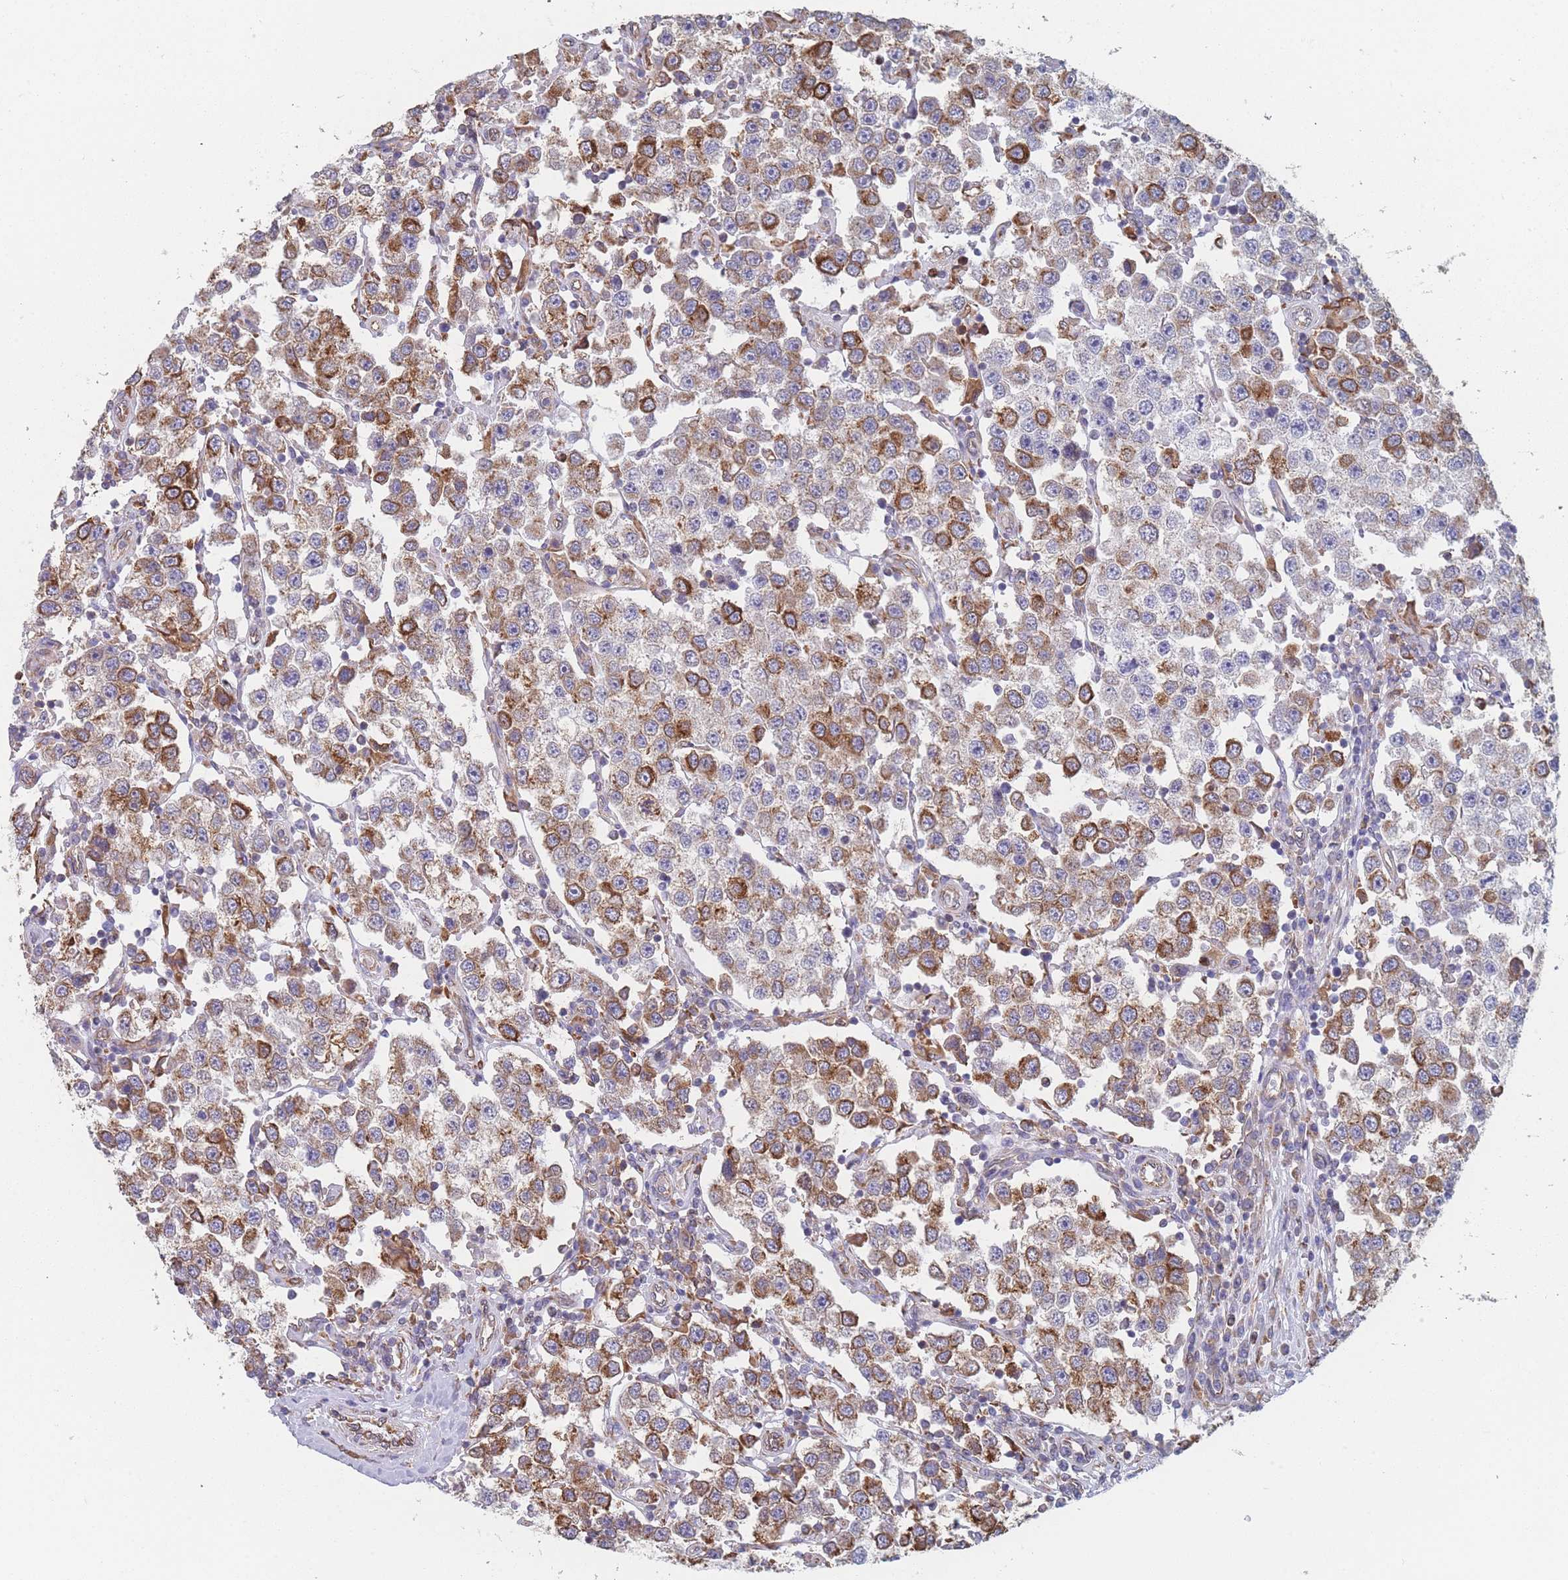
{"staining": {"intensity": "moderate", "quantity": ">75%", "location": "cytoplasmic/membranous"}, "tissue": "testis cancer", "cell_type": "Tumor cells", "image_type": "cancer", "snomed": [{"axis": "morphology", "description": "Seminoma, NOS"}, {"axis": "topography", "description": "Testis"}], "caption": "This histopathology image reveals immunohistochemistry (IHC) staining of testis cancer (seminoma), with medium moderate cytoplasmic/membranous staining in approximately >75% of tumor cells.", "gene": "OR7C2", "patient": {"sex": "male", "age": 37}}